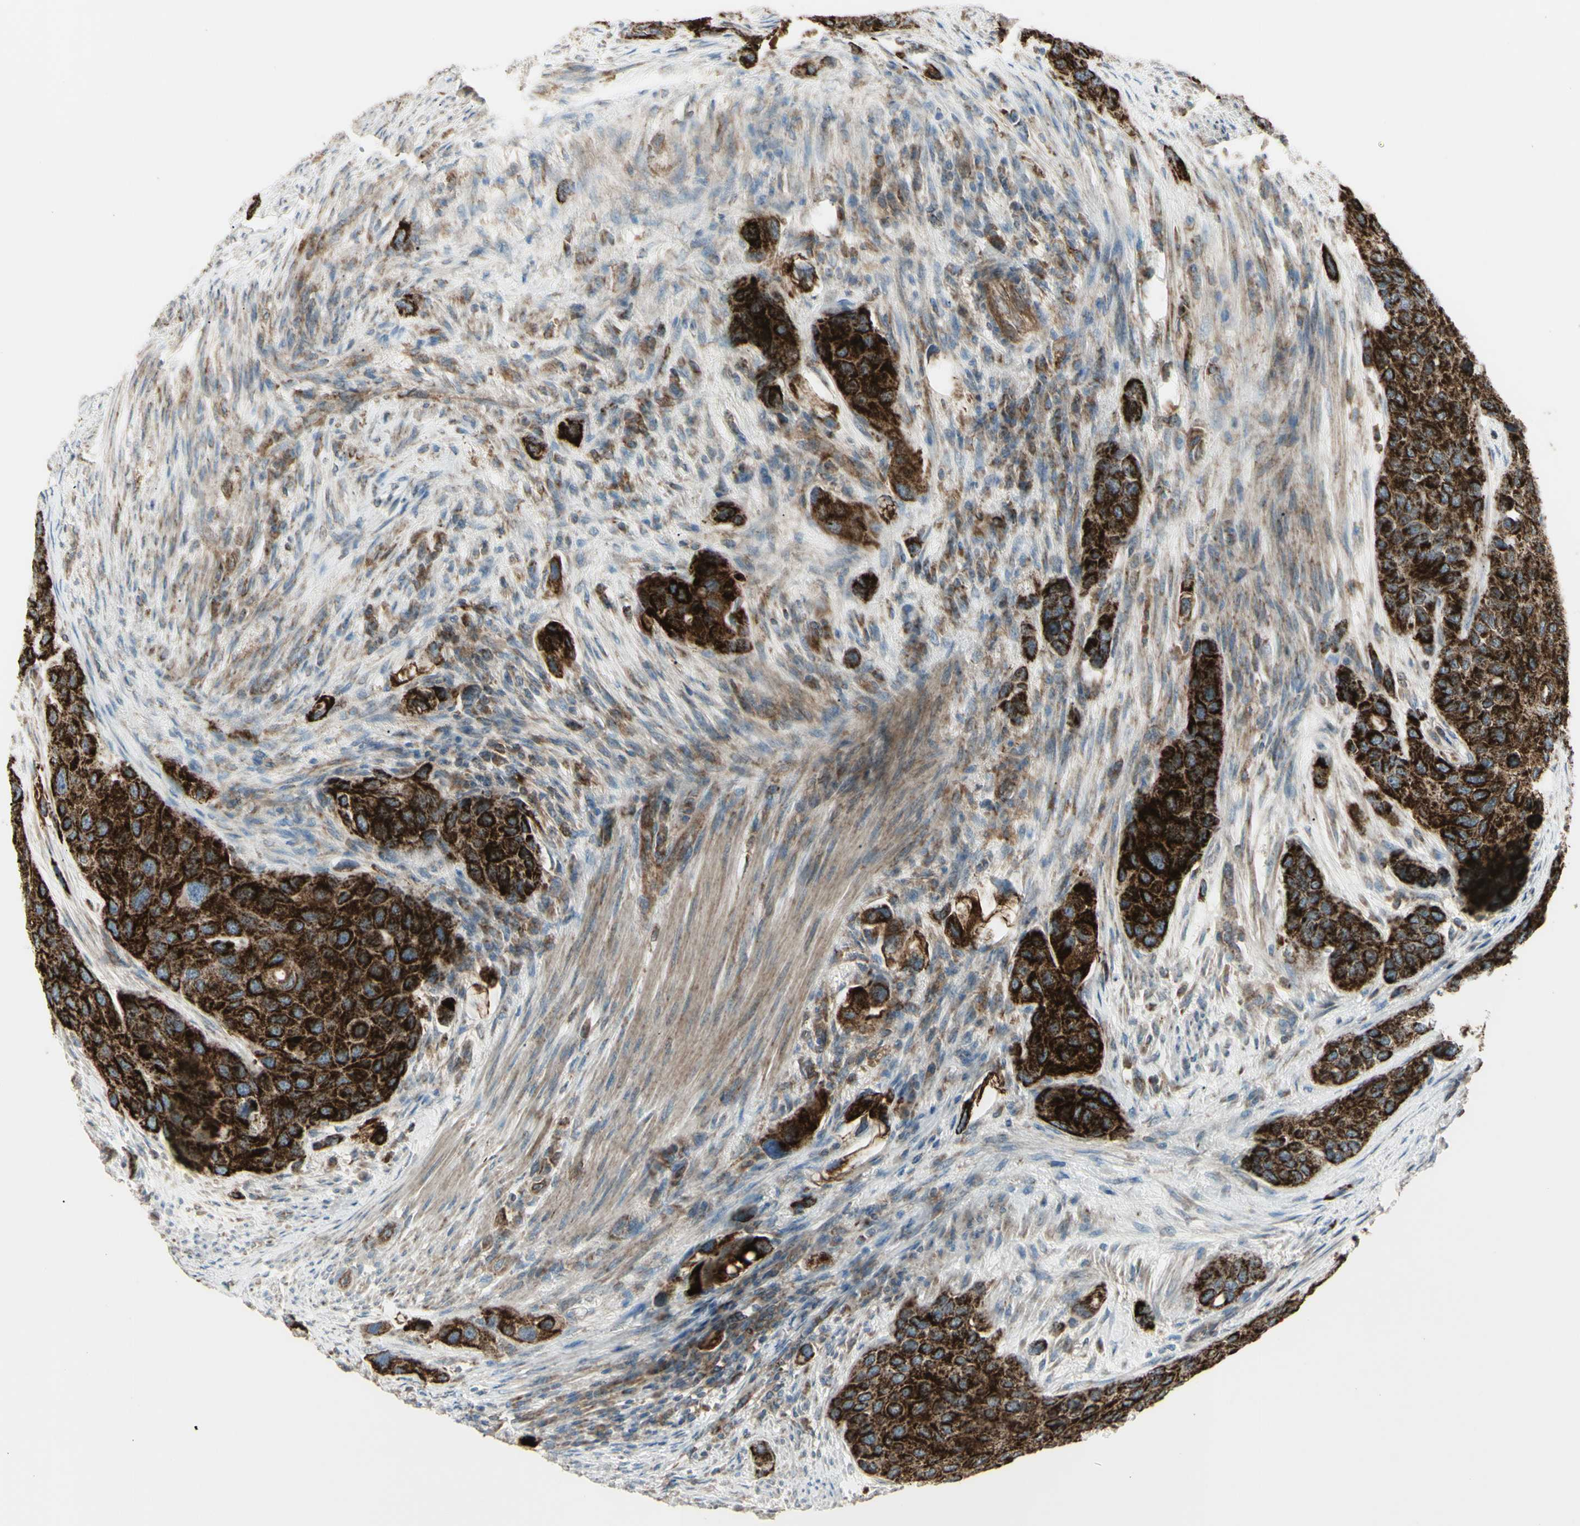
{"staining": {"intensity": "strong", "quantity": ">75%", "location": "cytoplasmic/membranous"}, "tissue": "urothelial cancer", "cell_type": "Tumor cells", "image_type": "cancer", "snomed": [{"axis": "morphology", "description": "Urothelial carcinoma, High grade"}, {"axis": "topography", "description": "Urinary bladder"}], "caption": "Human urothelial cancer stained with a brown dye exhibits strong cytoplasmic/membranous positive staining in approximately >75% of tumor cells.", "gene": "CYB5R1", "patient": {"sex": "female", "age": 56}}